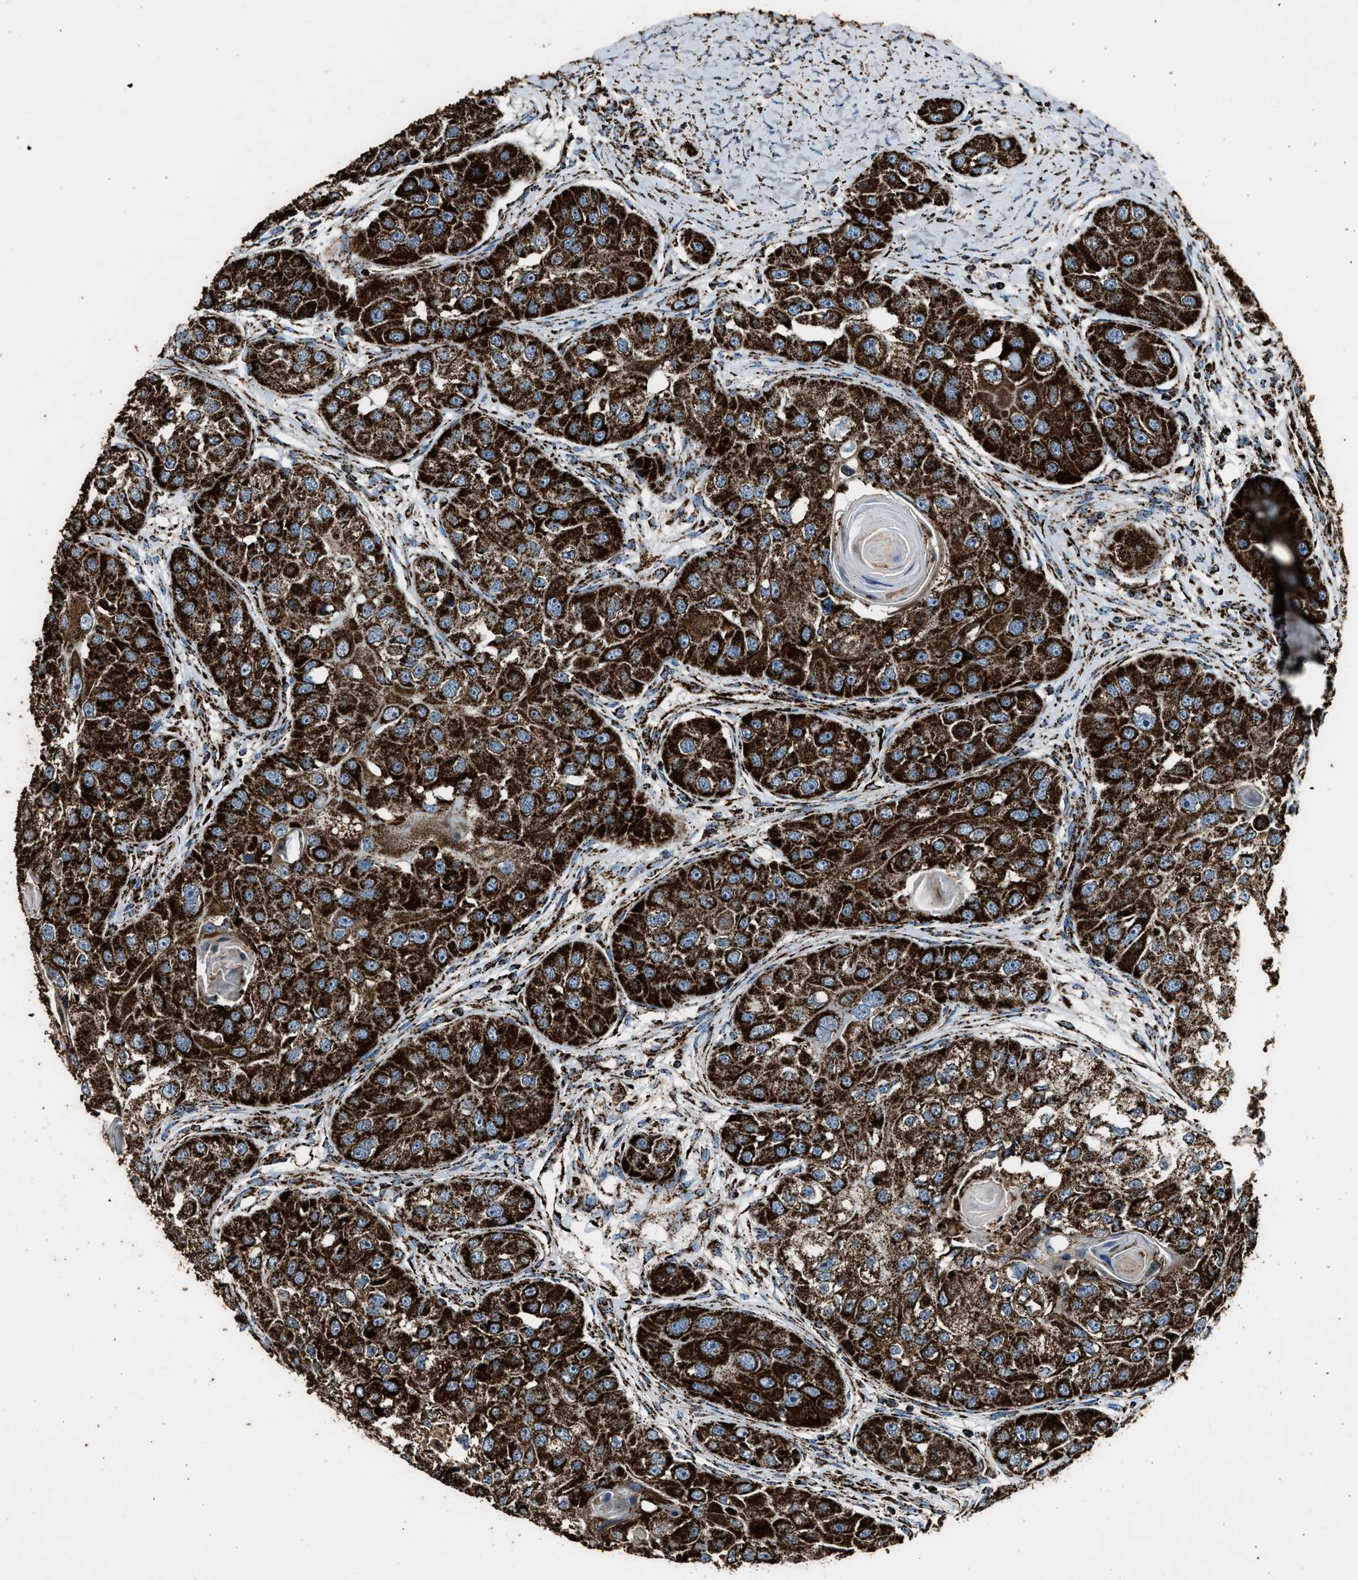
{"staining": {"intensity": "strong", "quantity": ">75%", "location": "cytoplasmic/membranous"}, "tissue": "head and neck cancer", "cell_type": "Tumor cells", "image_type": "cancer", "snomed": [{"axis": "morphology", "description": "Normal tissue, NOS"}, {"axis": "morphology", "description": "Squamous cell carcinoma, NOS"}, {"axis": "topography", "description": "Skeletal muscle"}, {"axis": "topography", "description": "Head-Neck"}], "caption": "This image exhibits immunohistochemistry (IHC) staining of human squamous cell carcinoma (head and neck), with high strong cytoplasmic/membranous positivity in about >75% of tumor cells.", "gene": "MDH2", "patient": {"sex": "male", "age": 51}}